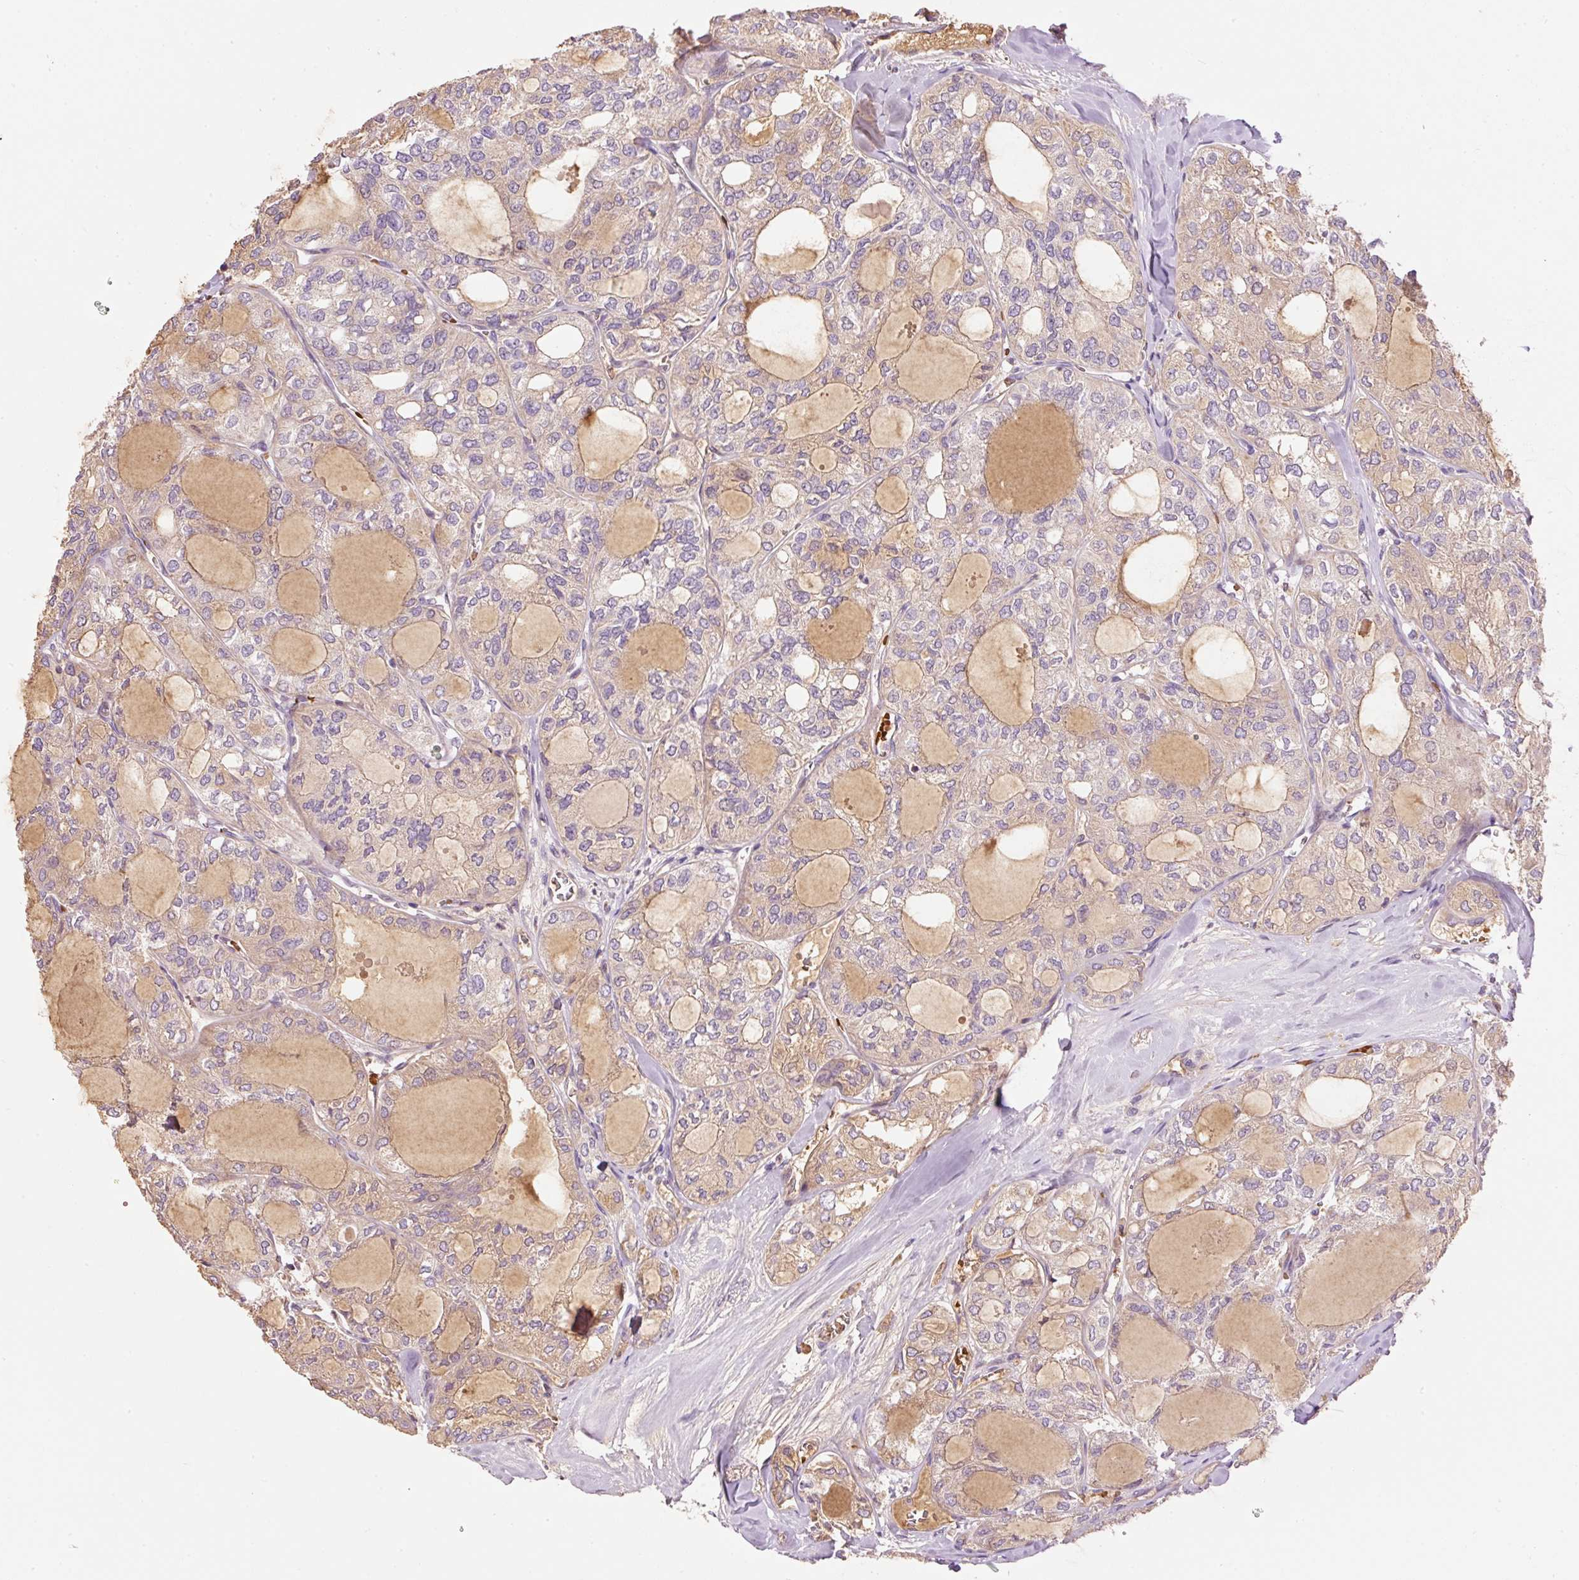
{"staining": {"intensity": "weak", "quantity": "25%-75%", "location": "cytoplasmic/membranous"}, "tissue": "thyroid cancer", "cell_type": "Tumor cells", "image_type": "cancer", "snomed": [{"axis": "morphology", "description": "Follicular adenoma carcinoma, NOS"}, {"axis": "topography", "description": "Thyroid gland"}], "caption": "IHC (DAB (3,3'-diaminobenzidine)) staining of follicular adenoma carcinoma (thyroid) shows weak cytoplasmic/membranous protein expression in approximately 25%-75% of tumor cells. The protein of interest is shown in brown color, while the nuclei are stained blue.", "gene": "CMTM8", "patient": {"sex": "male", "age": 75}}